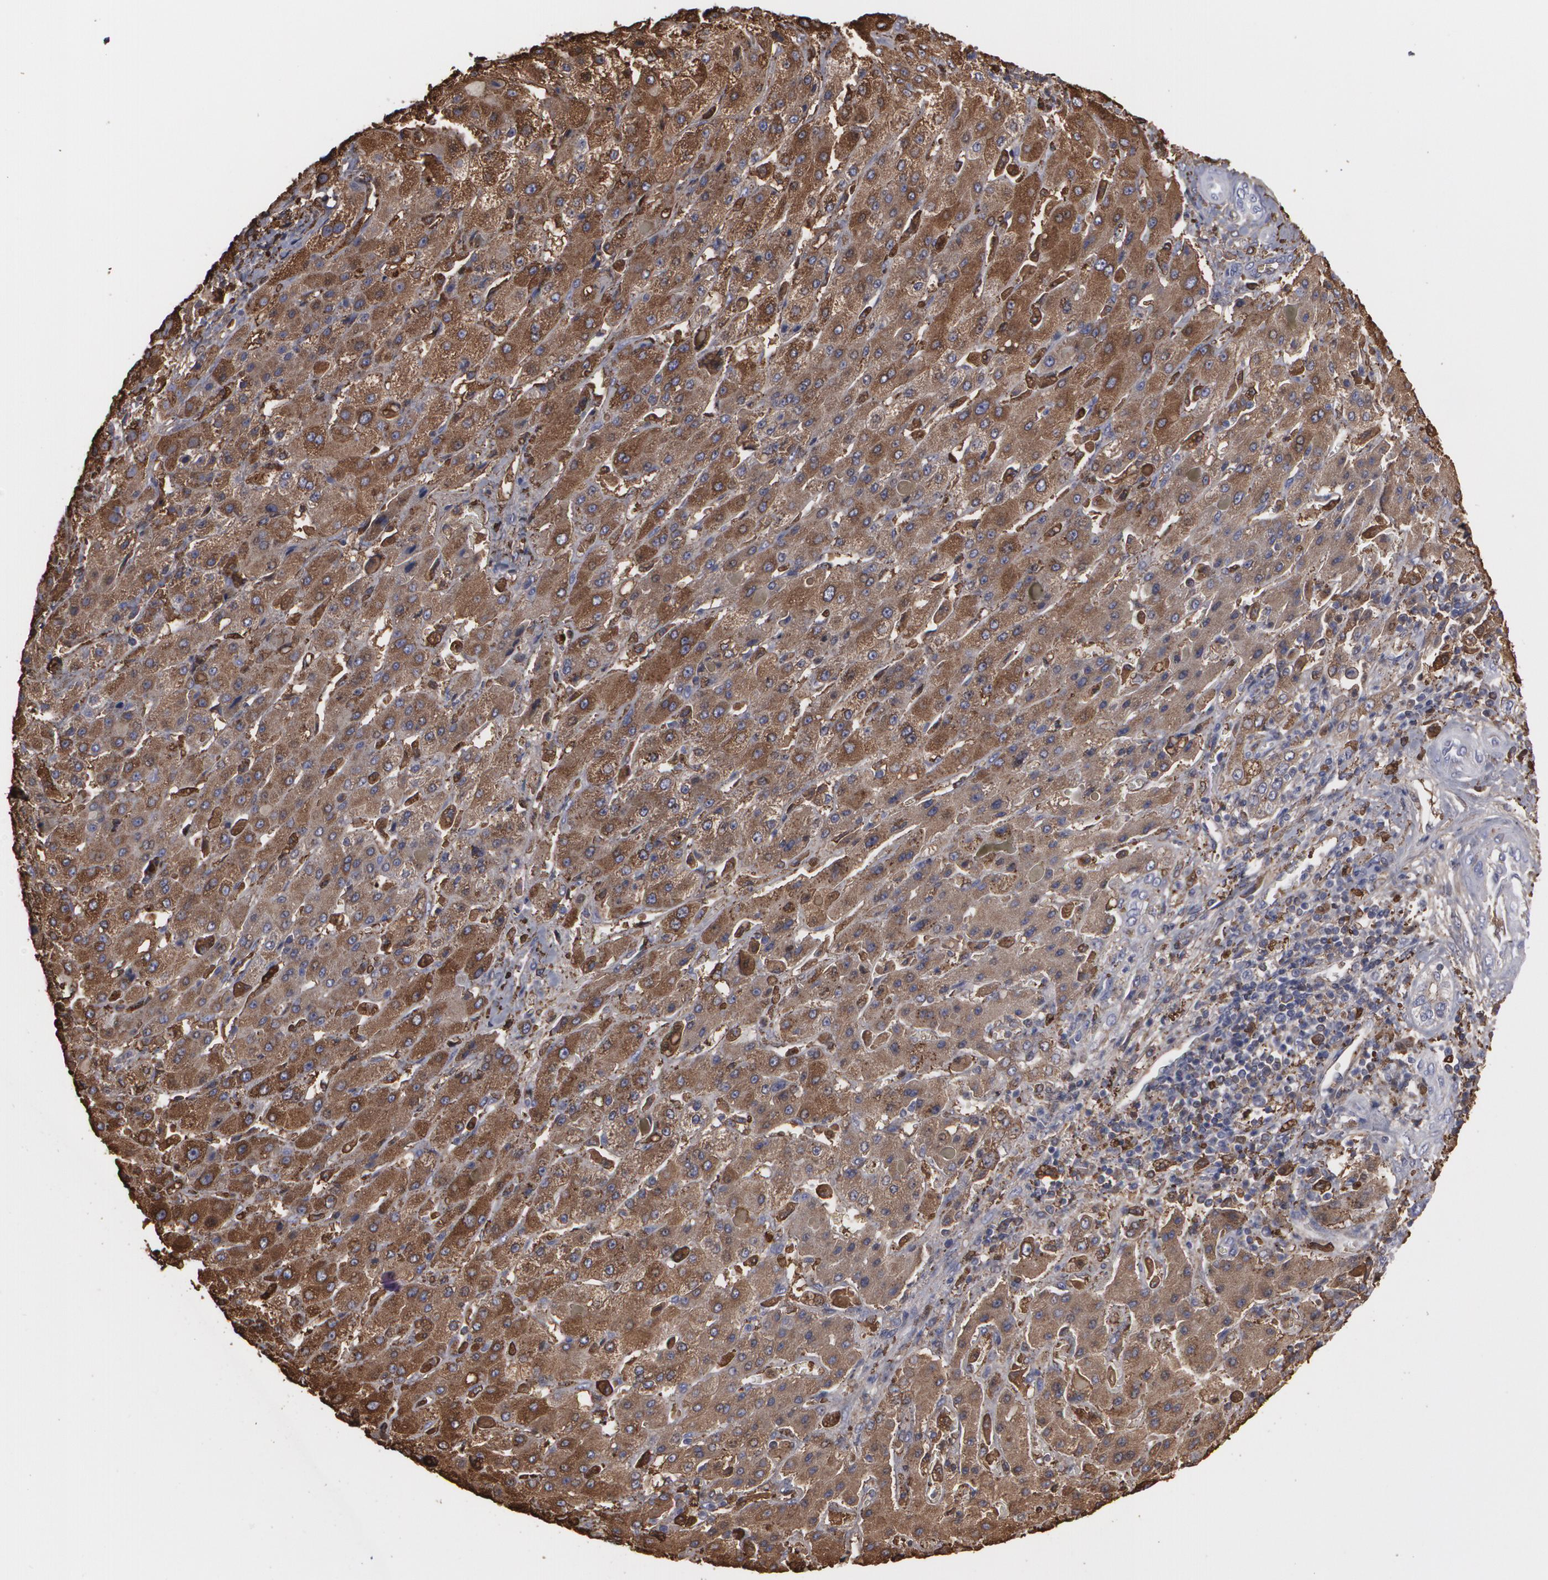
{"staining": {"intensity": "strong", "quantity": ">75%", "location": "cytoplasmic/membranous"}, "tissue": "liver cancer", "cell_type": "Tumor cells", "image_type": "cancer", "snomed": [{"axis": "morphology", "description": "Cholangiocarcinoma"}, {"axis": "topography", "description": "Liver"}], "caption": "Human liver cancer (cholangiocarcinoma) stained with a brown dye exhibits strong cytoplasmic/membranous positive expression in approximately >75% of tumor cells.", "gene": "ODC1", "patient": {"sex": "female", "age": 52}}